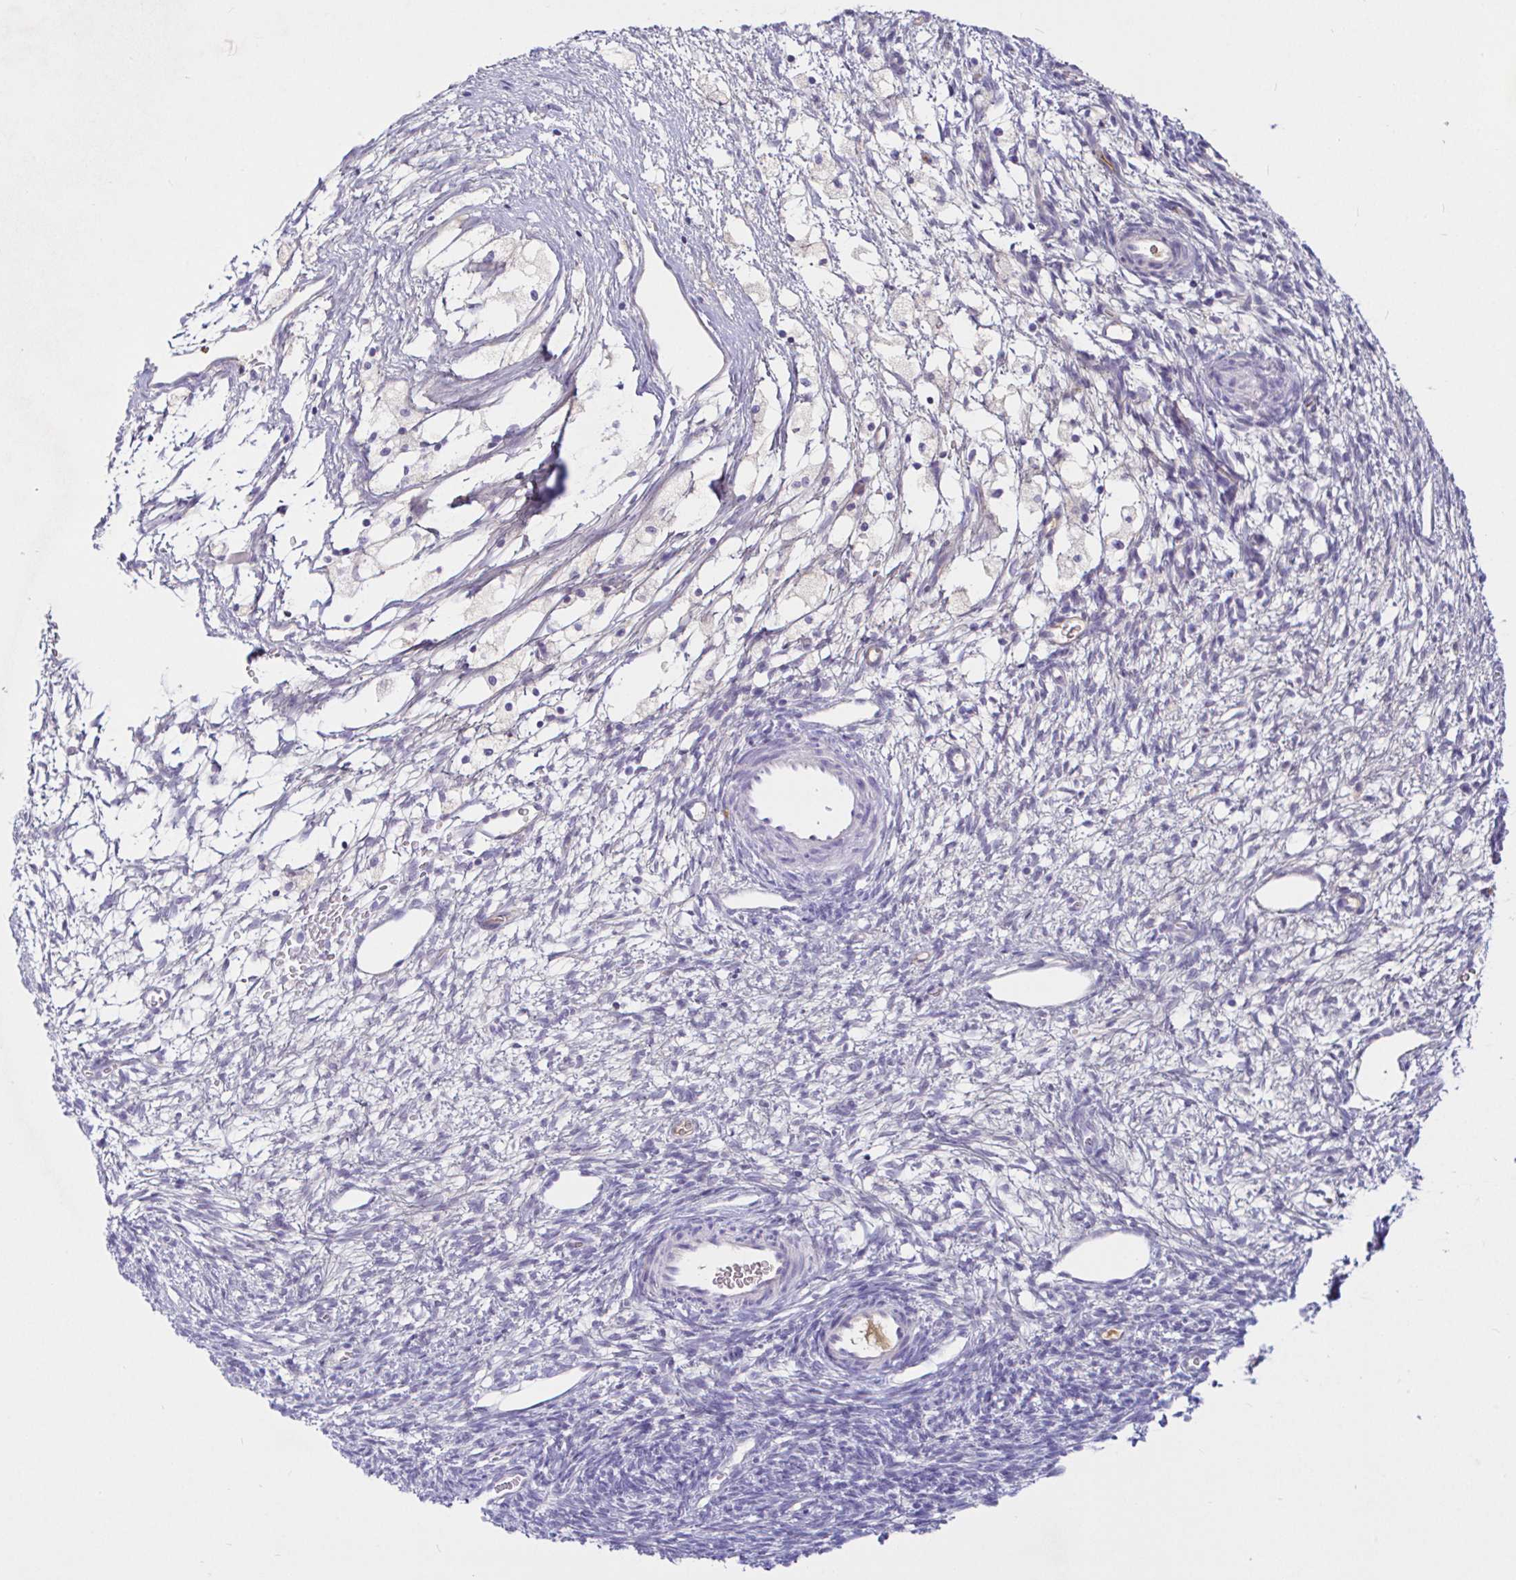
{"staining": {"intensity": "negative", "quantity": "none", "location": "none"}, "tissue": "ovary", "cell_type": "Ovarian stroma cells", "image_type": "normal", "snomed": [{"axis": "morphology", "description": "Normal tissue, NOS"}, {"axis": "topography", "description": "Ovary"}], "caption": "A photomicrograph of human ovary is negative for staining in ovarian stroma cells. Brightfield microscopy of immunohistochemistry (IHC) stained with DAB (brown) and hematoxylin (blue), captured at high magnification.", "gene": "SAA2", "patient": {"sex": "female", "age": 34}}